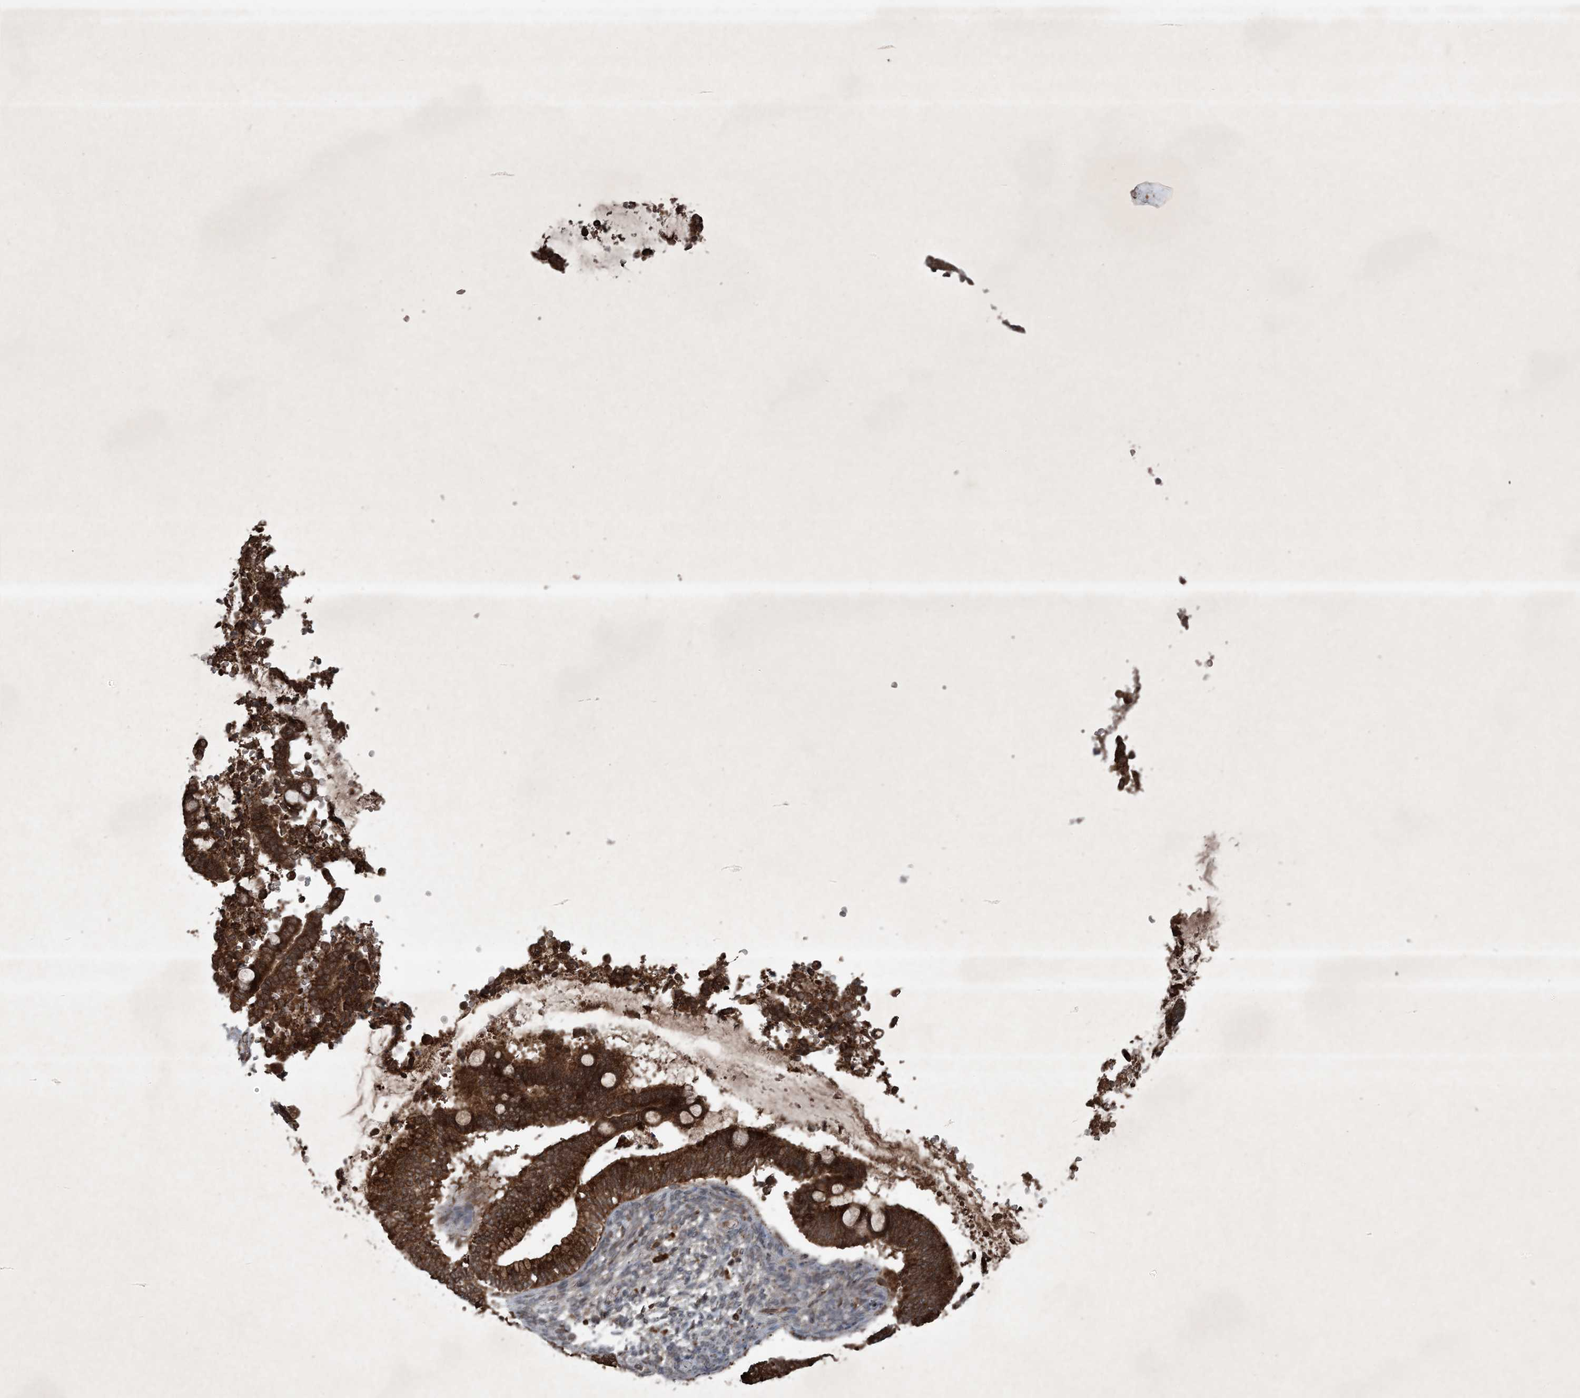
{"staining": {"intensity": "strong", "quantity": ">75%", "location": "cytoplasmic/membranous"}, "tissue": "cervical cancer", "cell_type": "Tumor cells", "image_type": "cancer", "snomed": [{"axis": "morphology", "description": "Adenocarcinoma, NOS"}, {"axis": "topography", "description": "Cervix"}], "caption": "The histopathology image shows staining of cervical cancer (adenocarcinoma), revealing strong cytoplasmic/membranous protein positivity (brown color) within tumor cells.", "gene": "GNG5", "patient": {"sex": "female", "age": 44}}